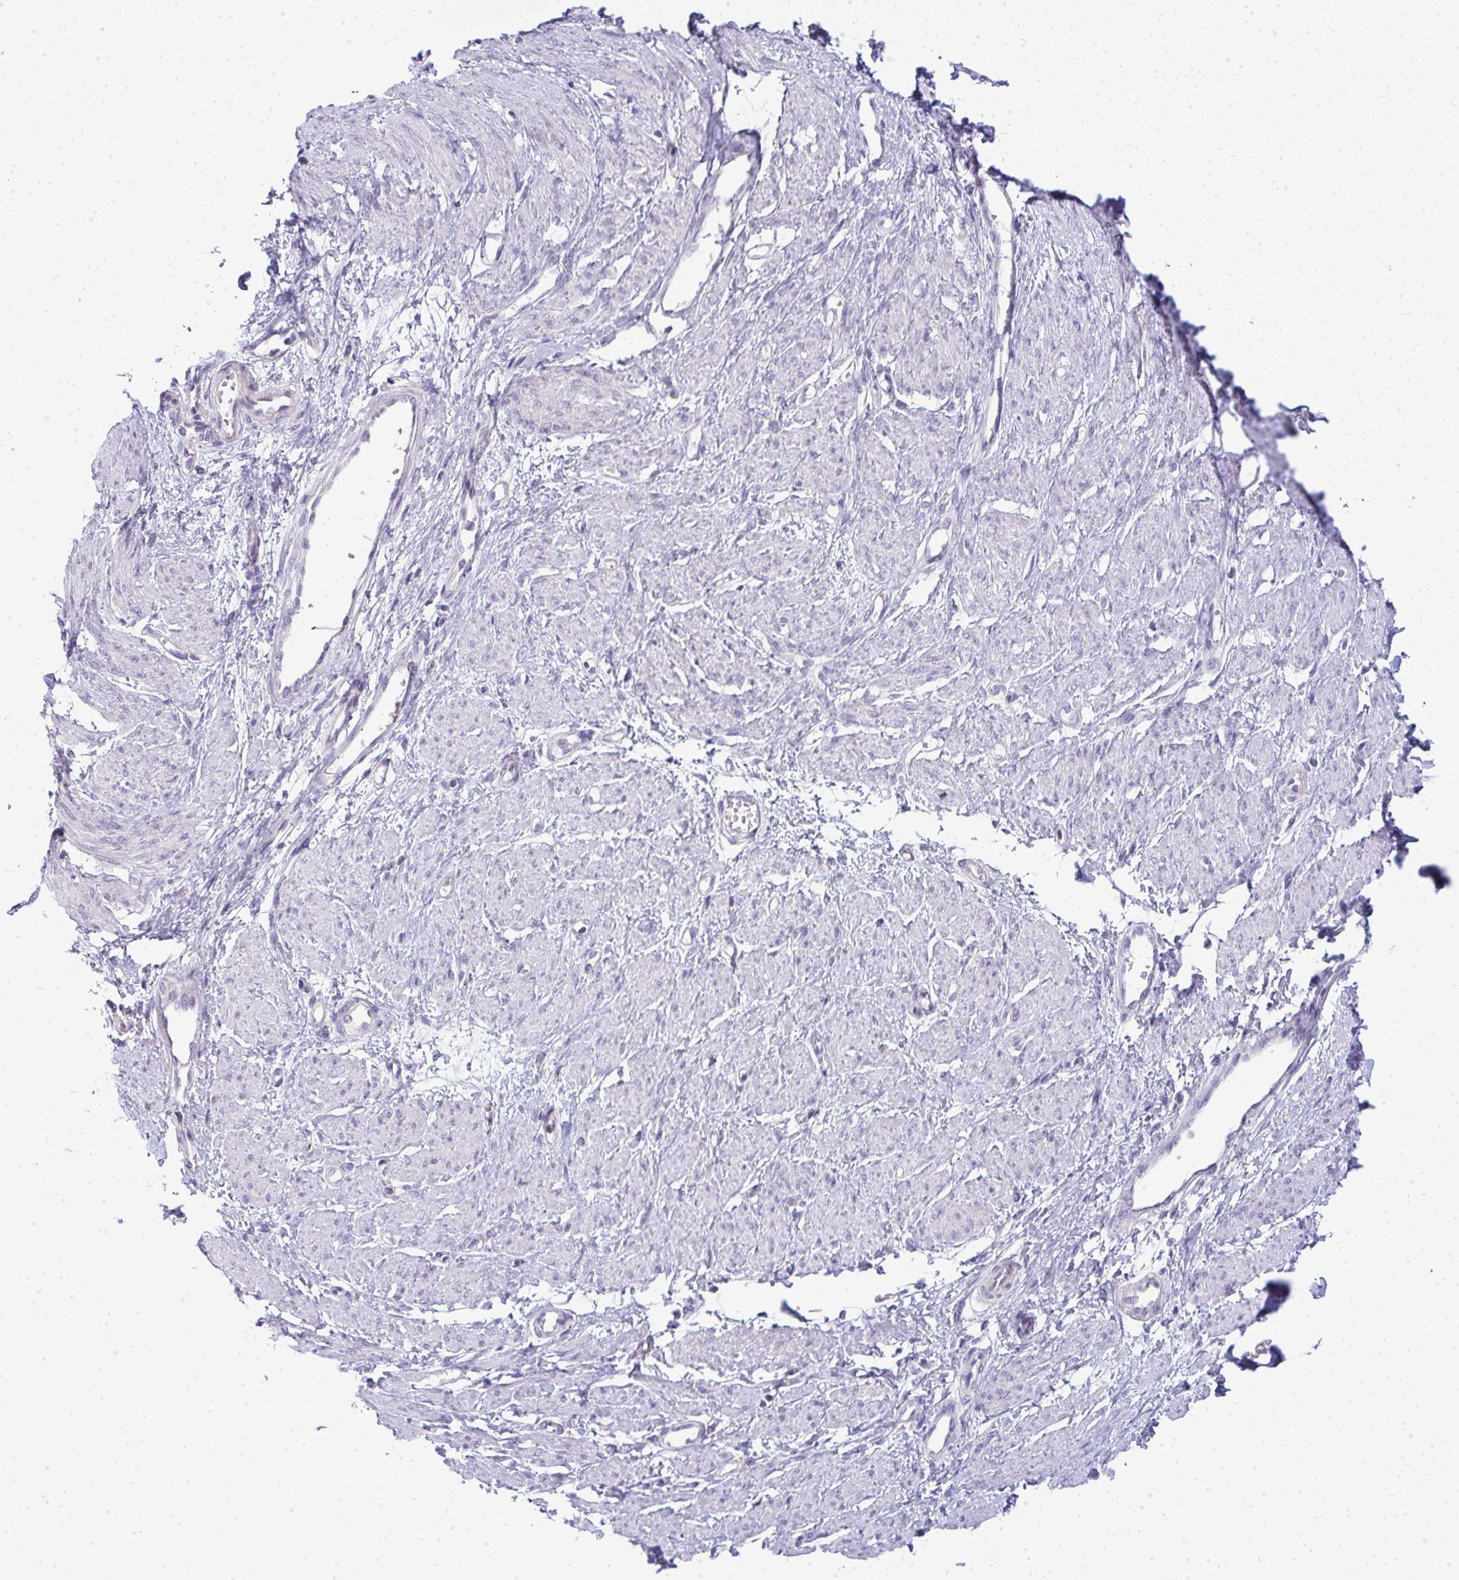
{"staining": {"intensity": "negative", "quantity": "none", "location": "none"}, "tissue": "smooth muscle", "cell_type": "Smooth muscle cells", "image_type": "normal", "snomed": [{"axis": "morphology", "description": "Normal tissue, NOS"}, {"axis": "topography", "description": "Smooth muscle"}, {"axis": "topography", "description": "Uterus"}], "caption": "IHC micrograph of unremarkable smooth muscle stained for a protein (brown), which exhibits no staining in smooth muscle cells.", "gene": "VPS4B", "patient": {"sex": "female", "age": 39}}